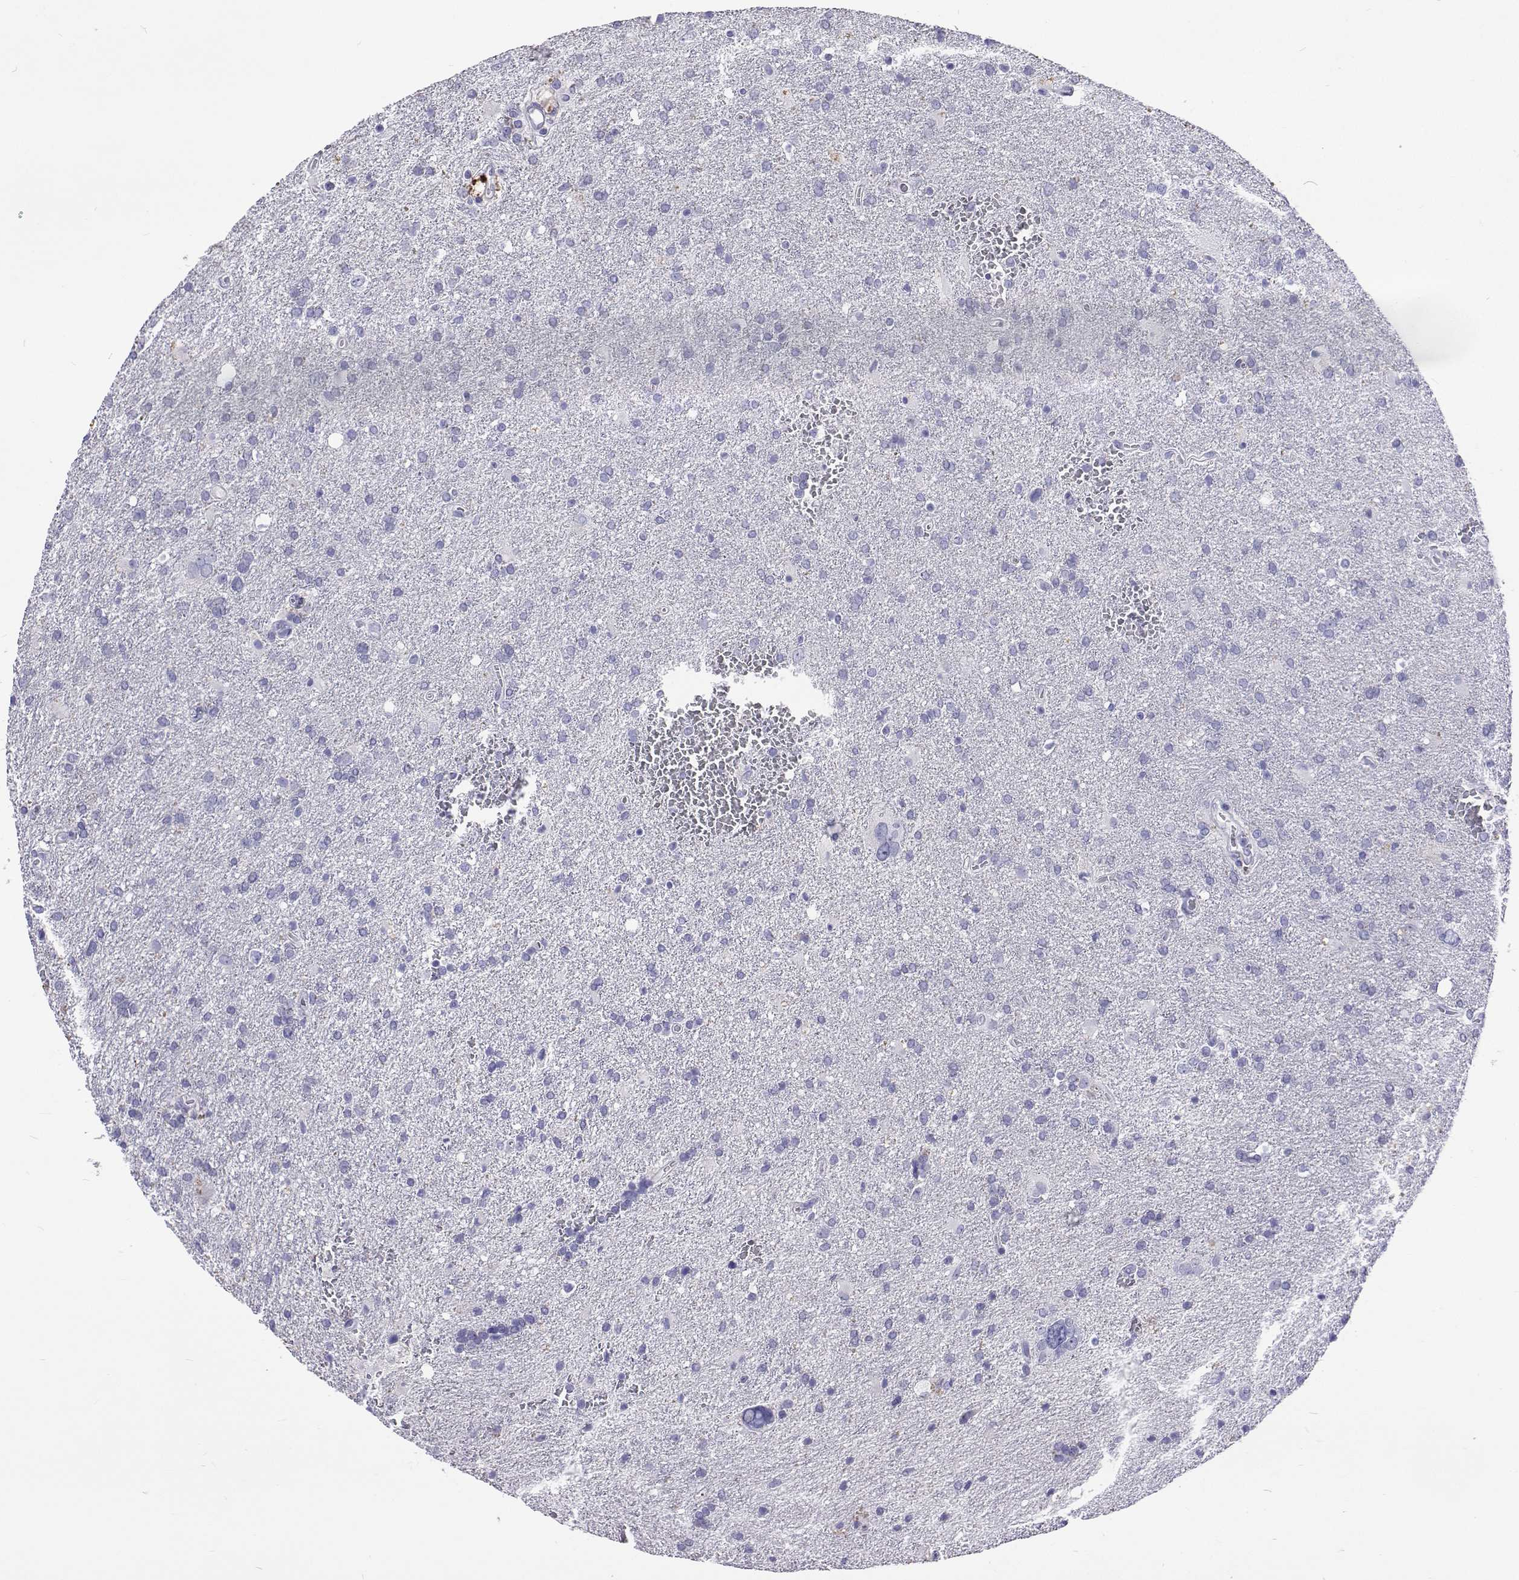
{"staining": {"intensity": "negative", "quantity": "none", "location": "none"}, "tissue": "glioma", "cell_type": "Tumor cells", "image_type": "cancer", "snomed": [{"axis": "morphology", "description": "Glioma, malignant, Low grade"}, {"axis": "topography", "description": "Brain"}], "caption": "Micrograph shows no significant protein staining in tumor cells of malignant glioma (low-grade).", "gene": "UMODL1", "patient": {"sex": "male", "age": 66}}